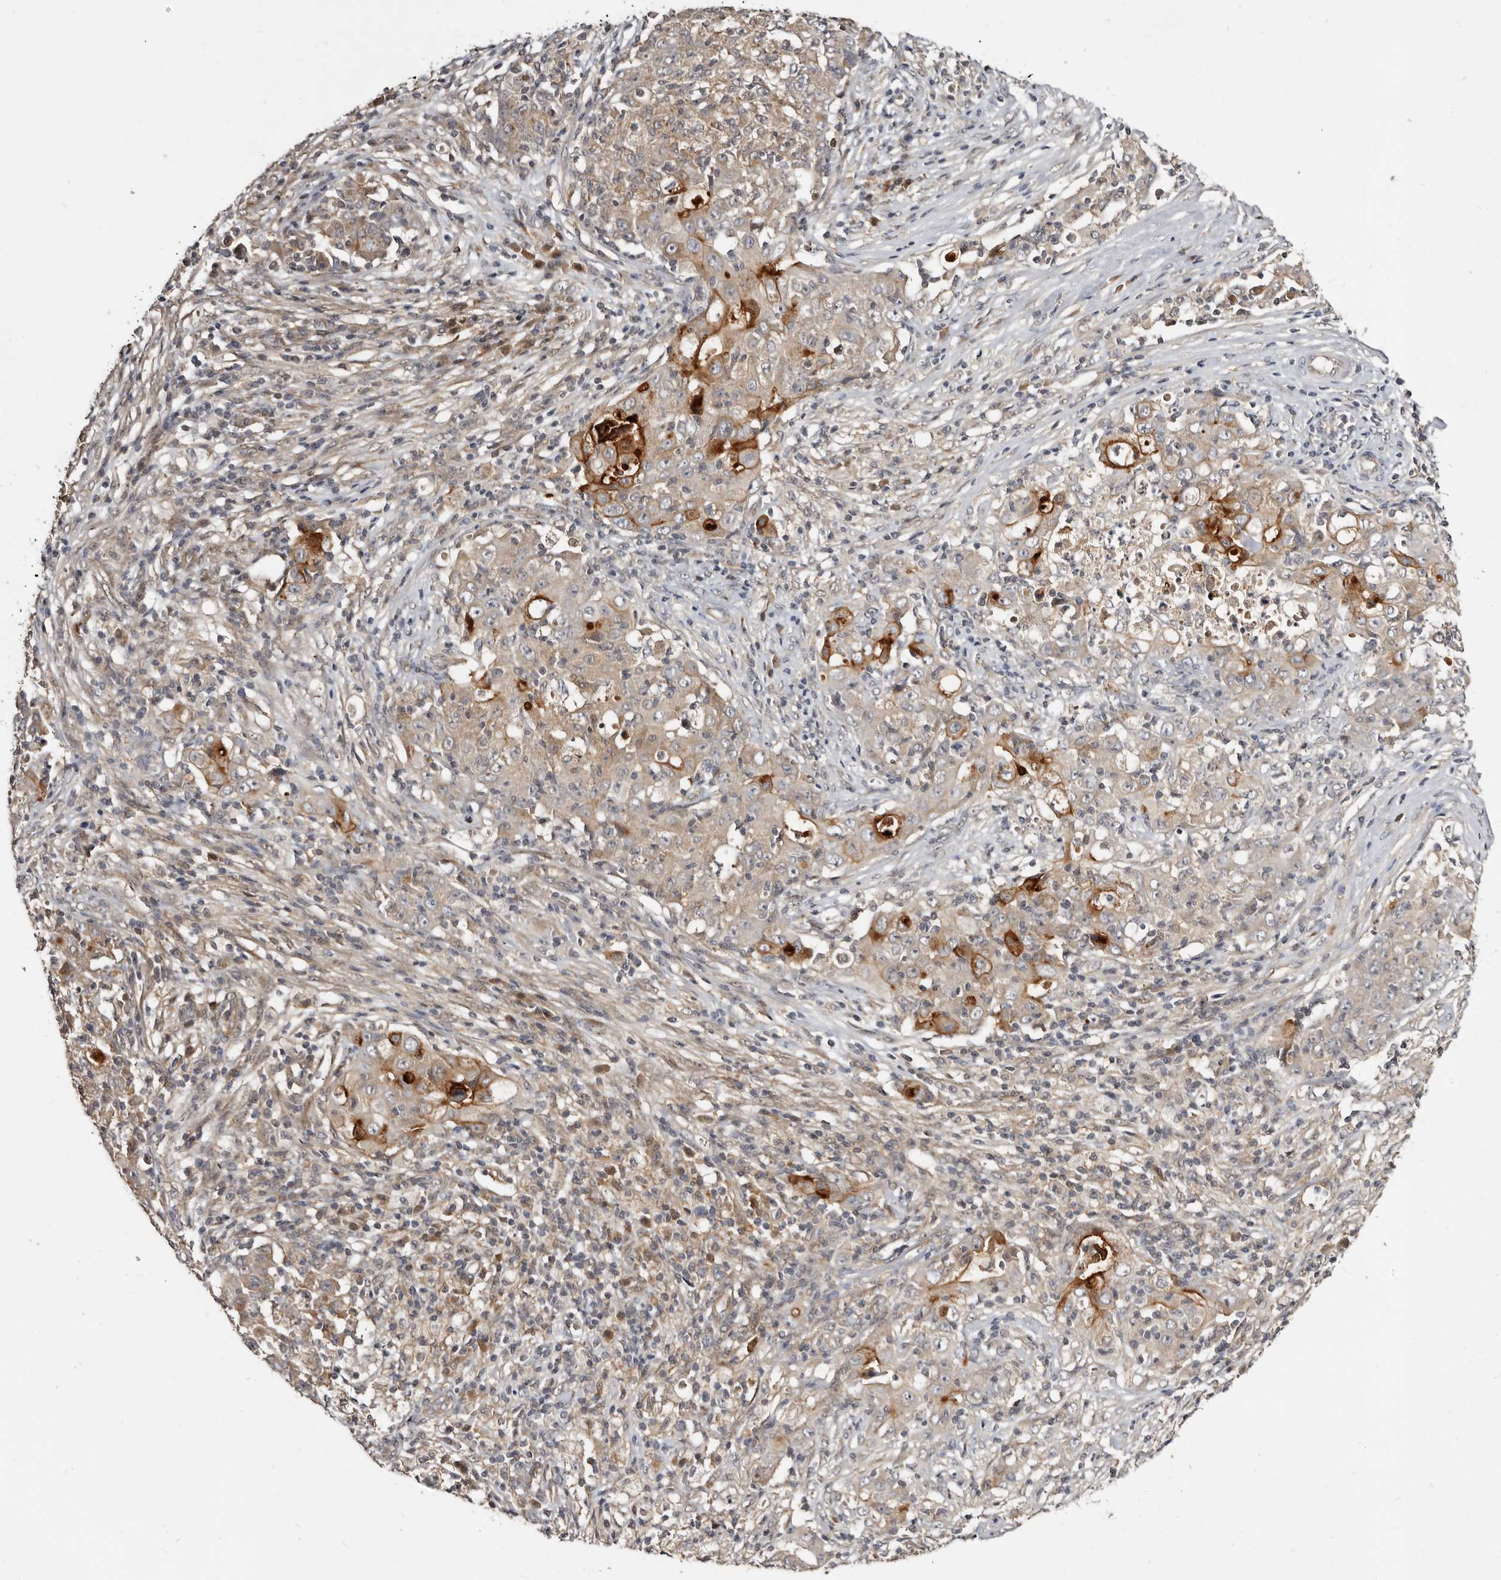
{"staining": {"intensity": "moderate", "quantity": "<25%", "location": "cytoplasmic/membranous"}, "tissue": "ovarian cancer", "cell_type": "Tumor cells", "image_type": "cancer", "snomed": [{"axis": "morphology", "description": "Carcinoma, endometroid"}, {"axis": "topography", "description": "Ovary"}], "caption": "Ovarian cancer (endometroid carcinoma) stained with immunohistochemistry (IHC) reveals moderate cytoplasmic/membranous expression in about <25% of tumor cells.", "gene": "INAVA", "patient": {"sex": "female", "age": 42}}